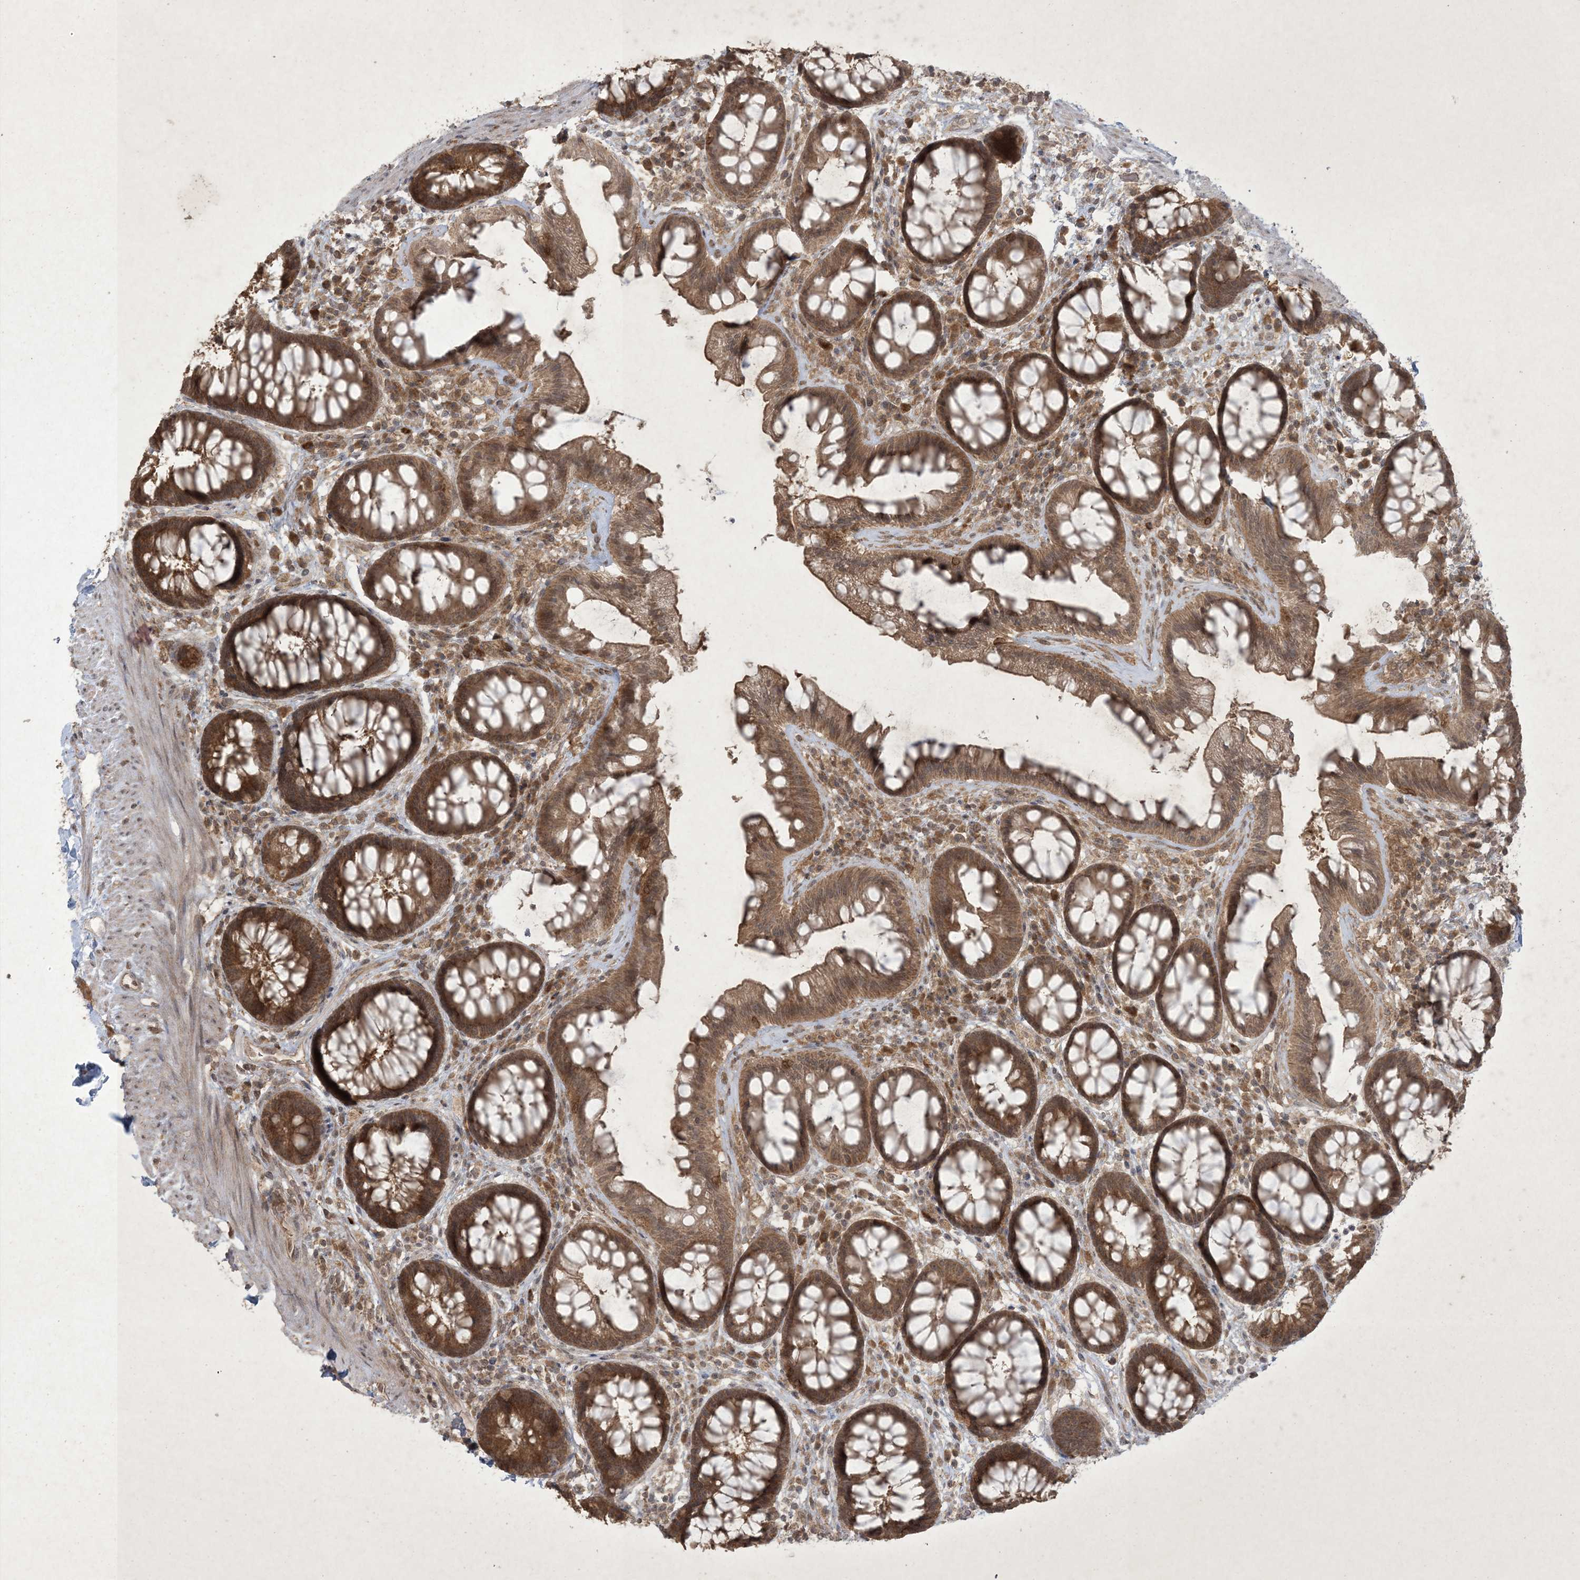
{"staining": {"intensity": "strong", "quantity": ">75%", "location": "cytoplasmic/membranous,nuclear"}, "tissue": "rectum", "cell_type": "Glandular cells", "image_type": "normal", "snomed": [{"axis": "morphology", "description": "Normal tissue, NOS"}, {"axis": "topography", "description": "Rectum"}], "caption": "IHC histopathology image of benign rectum: human rectum stained using IHC shows high levels of strong protein expression localized specifically in the cytoplasmic/membranous,nuclear of glandular cells, appearing as a cytoplasmic/membranous,nuclear brown color.", "gene": "NRBP2", "patient": {"sex": "female", "age": 46}}